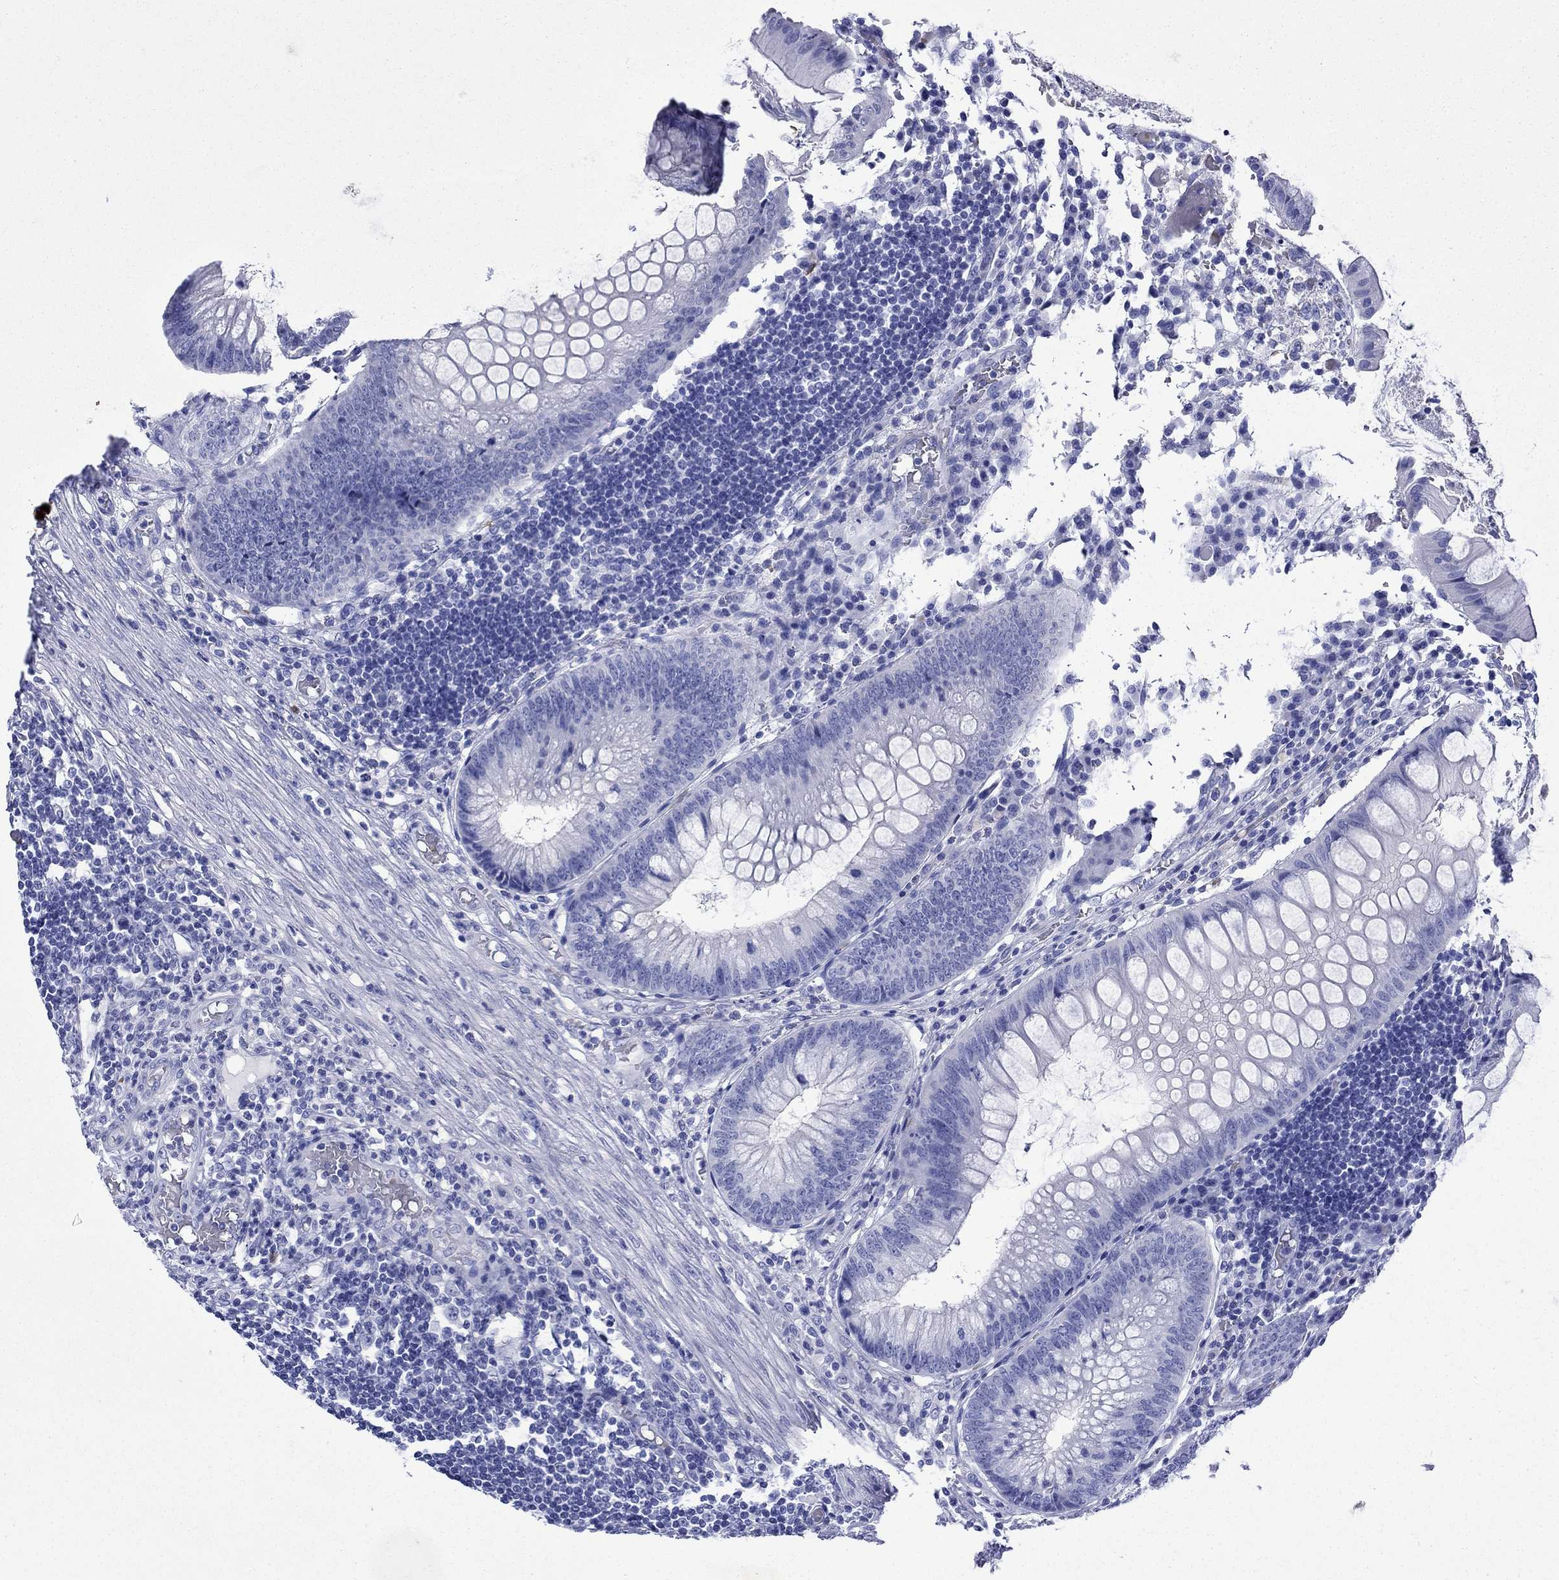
{"staining": {"intensity": "negative", "quantity": "none", "location": "none"}, "tissue": "appendix", "cell_type": "Glandular cells", "image_type": "normal", "snomed": [{"axis": "morphology", "description": "Normal tissue, NOS"}, {"axis": "morphology", "description": "Inflammation, NOS"}, {"axis": "topography", "description": "Appendix"}], "caption": "The immunohistochemistry (IHC) photomicrograph has no significant positivity in glandular cells of appendix. (Stains: DAB (3,3'-diaminobenzidine) immunohistochemistry (IHC) with hematoxylin counter stain, Microscopy: brightfield microscopy at high magnification).", "gene": "ROM1", "patient": {"sex": "male", "age": 16}}